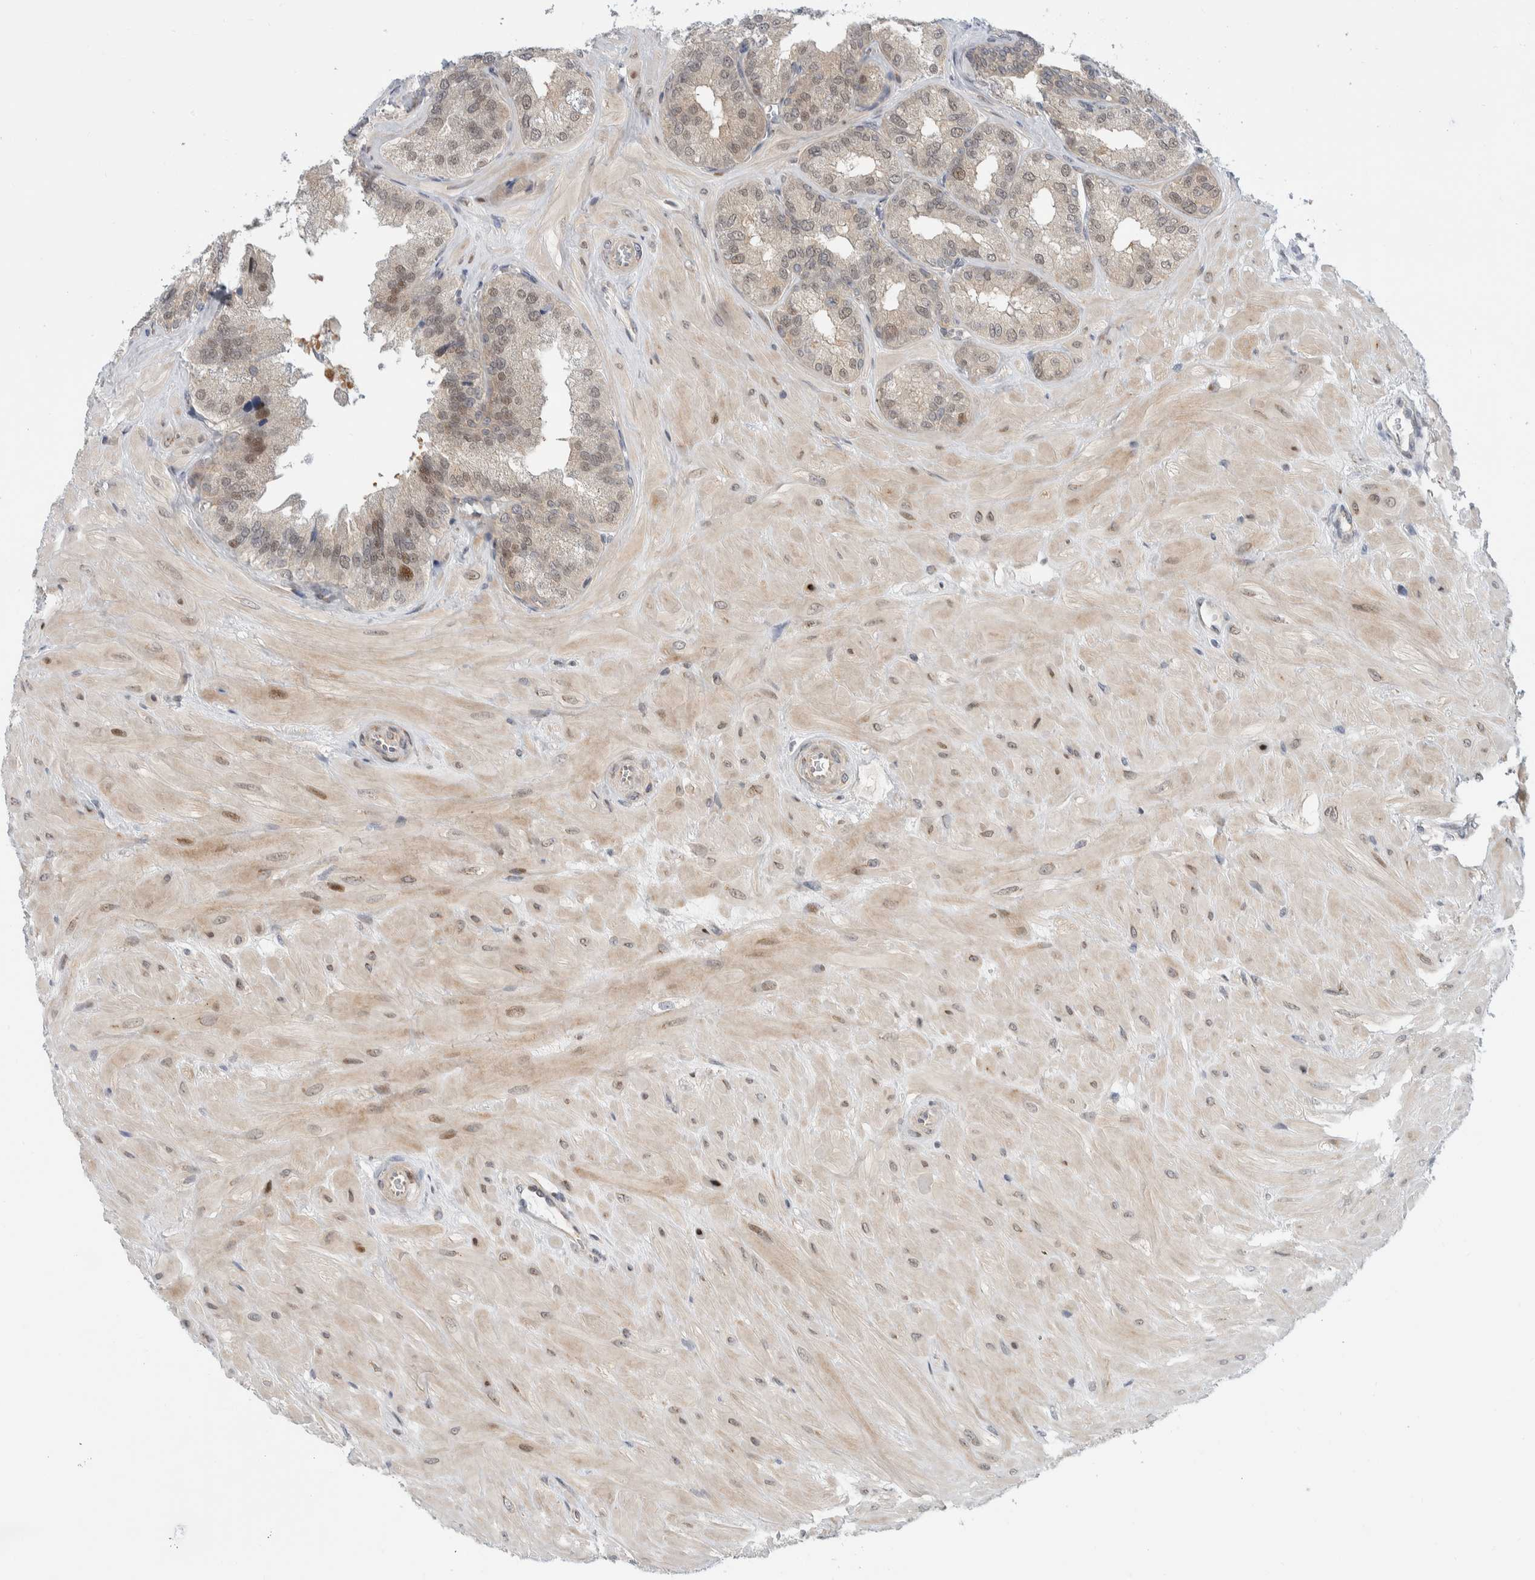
{"staining": {"intensity": "moderate", "quantity": "<25%", "location": "cytoplasmic/membranous,nuclear"}, "tissue": "seminal vesicle", "cell_type": "Glandular cells", "image_type": "normal", "snomed": [{"axis": "morphology", "description": "Normal tissue, NOS"}, {"axis": "topography", "description": "Prostate"}, {"axis": "topography", "description": "Seminal veicle"}], "caption": "The micrograph demonstrates immunohistochemical staining of normal seminal vesicle. There is moderate cytoplasmic/membranous,nuclear positivity is identified in approximately <25% of glandular cells. Ihc stains the protein in brown and the nuclei are stained blue.", "gene": "NCR3LG1", "patient": {"sex": "male", "age": 51}}